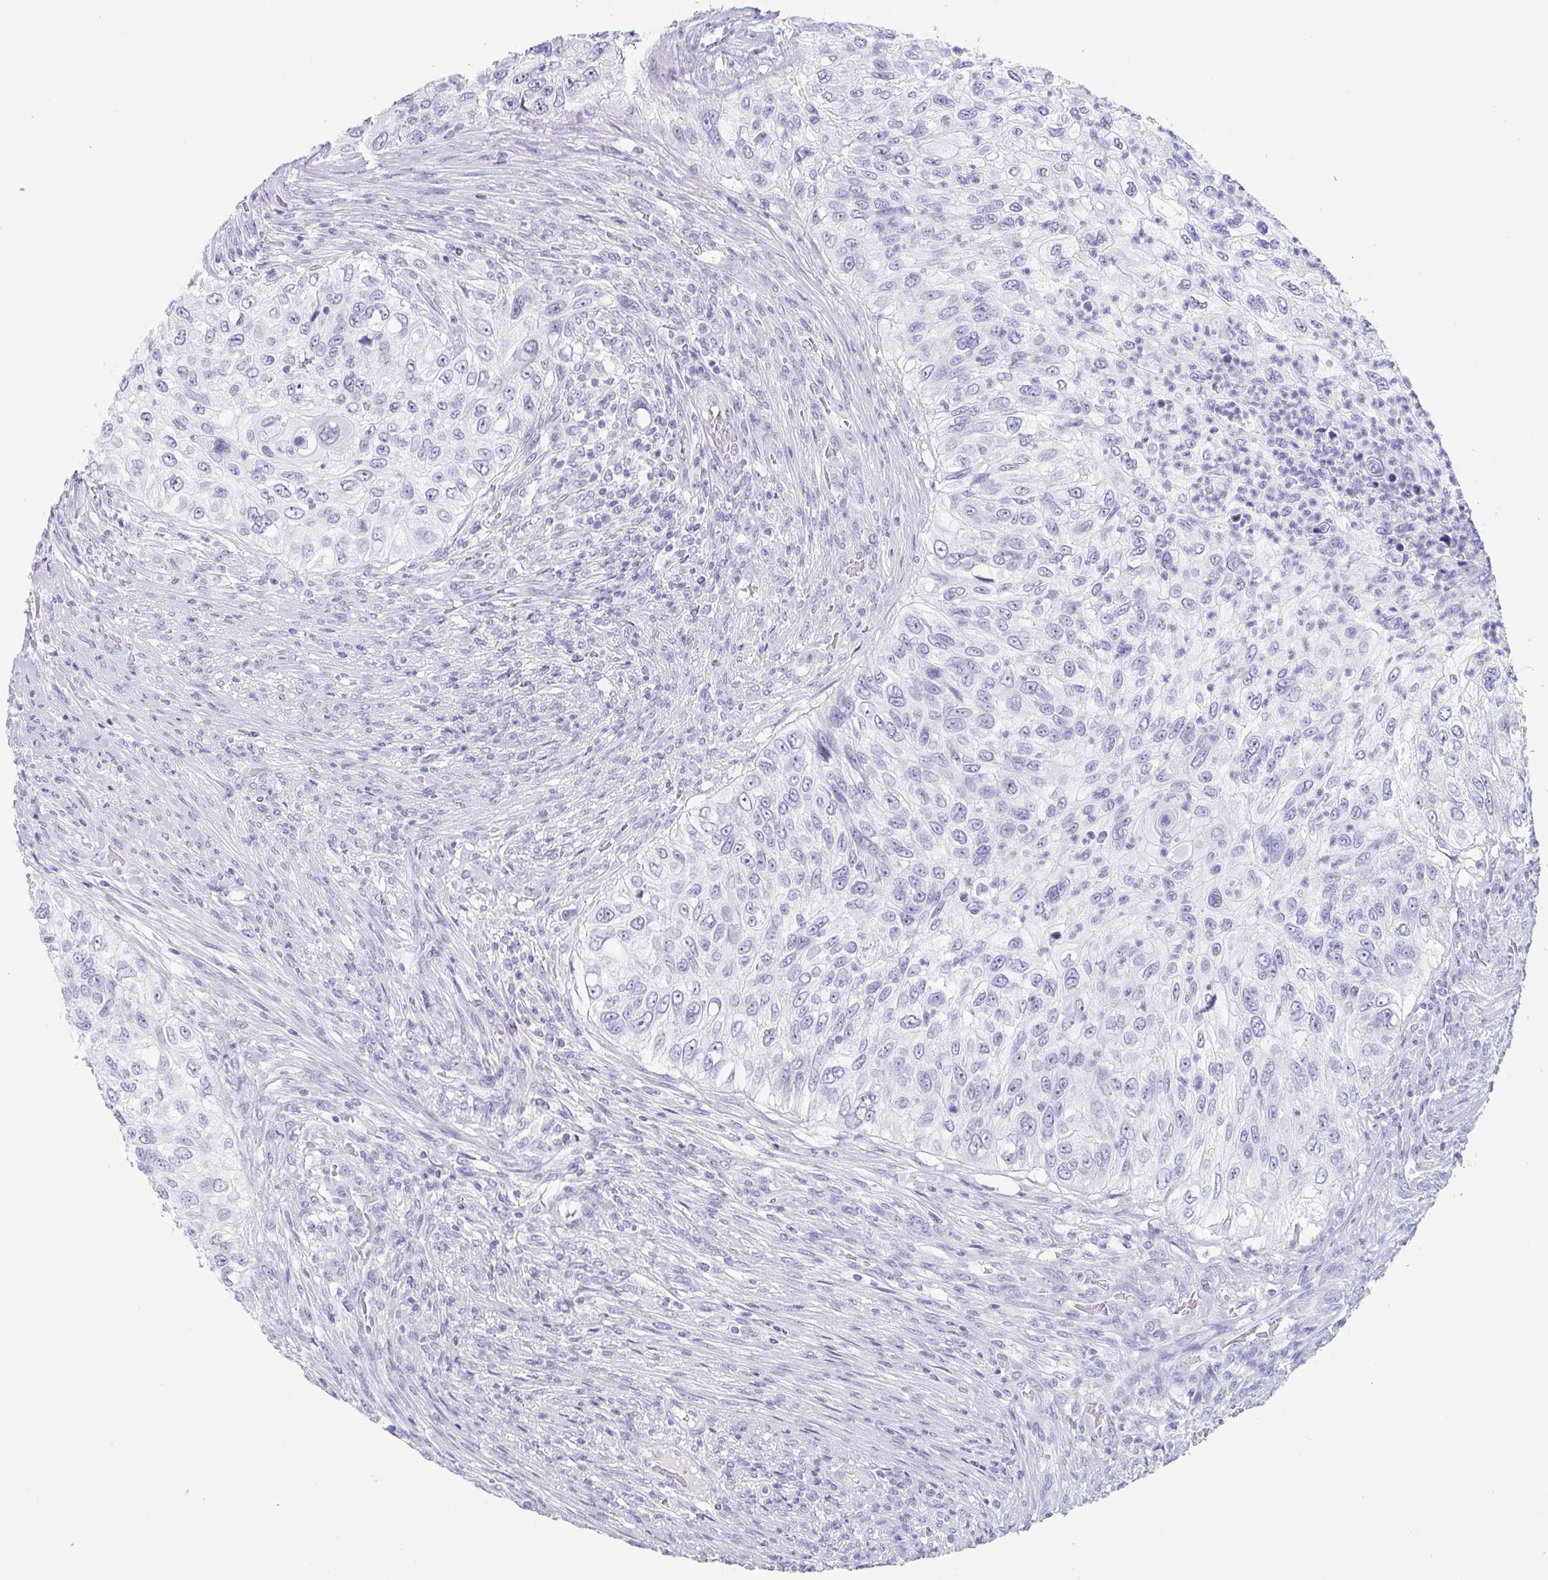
{"staining": {"intensity": "negative", "quantity": "none", "location": "none"}, "tissue": "urothelial cancer", "cell_type": "Tumor cells", "image_type": "cancer", "snomed": [{"axis": "morphology", "description": "Urothelial carcinoma, High grade"}, {"axis": "topography", "description": "Urinary bladder"}], "caption": "This is an immunohistochemistry photomicrograph of human urothelial cancer. There is no expression in tumor cells.", "gene": "EMC4", "patient": {"sex": "female", "age": 60}}